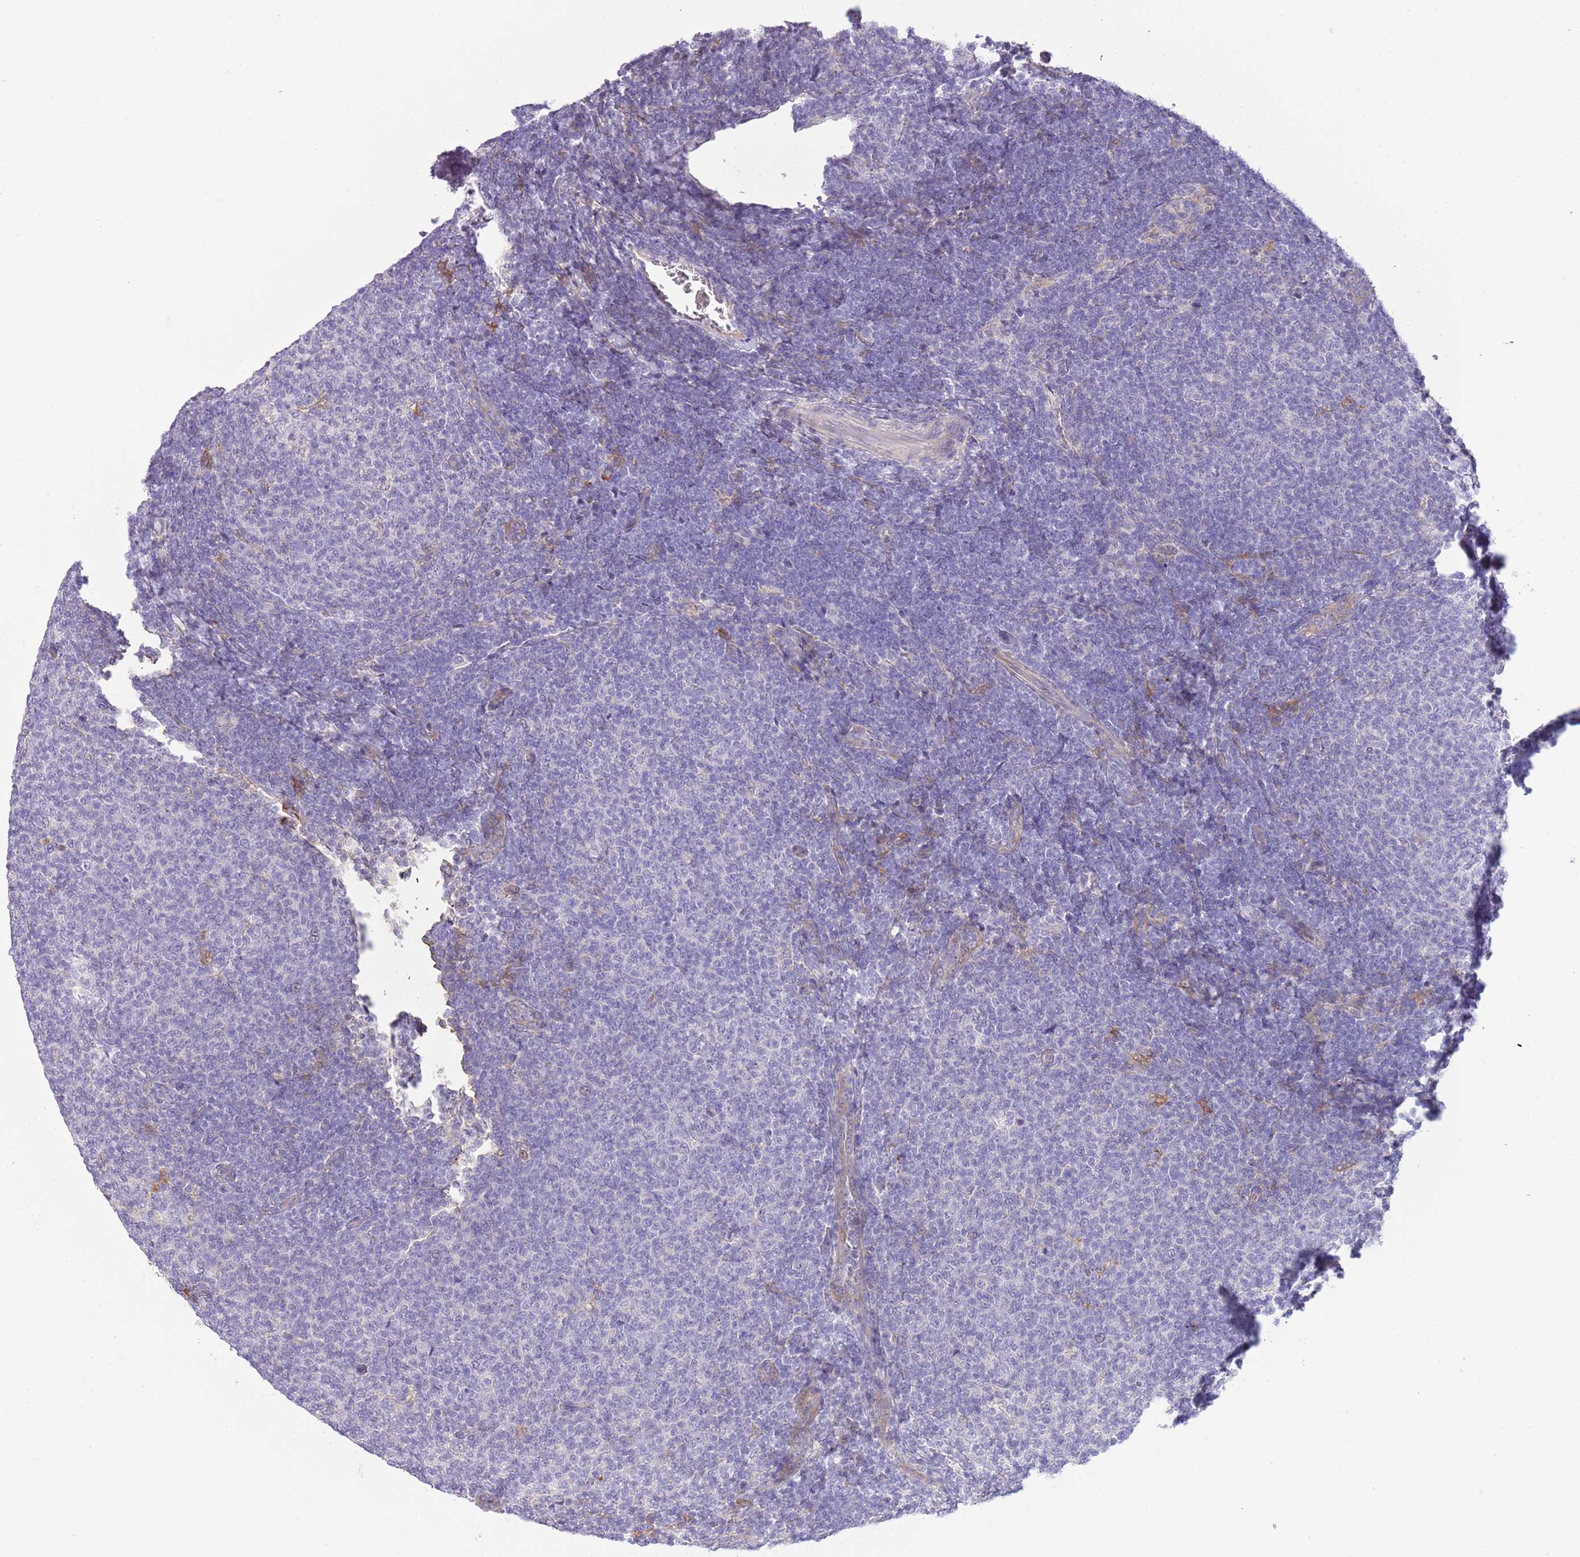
{"staining": {"intensity": "negative", "quantity": "none", "location": "none"}, "tissue": "lymphoma", "cell_type": "Tumor cells", "image_type": "cancer", "snomed": [{"axis": "morphology", "description": "Malignant lymphoma, non-Hodgkin's type, Low grade"}, {"axis": "topography", "description": "Lymph node"}], "caption": "Immunohistochemistry (IHC) photomicrograph of neoplastic tissue: human lymphoma stained with DAB (3,3'-diaminobenzidine) demonstrates no significant protein staining in tumor cells.", "gene": "ABHD17C", "patient": {"sex": "male", "age": 66}}